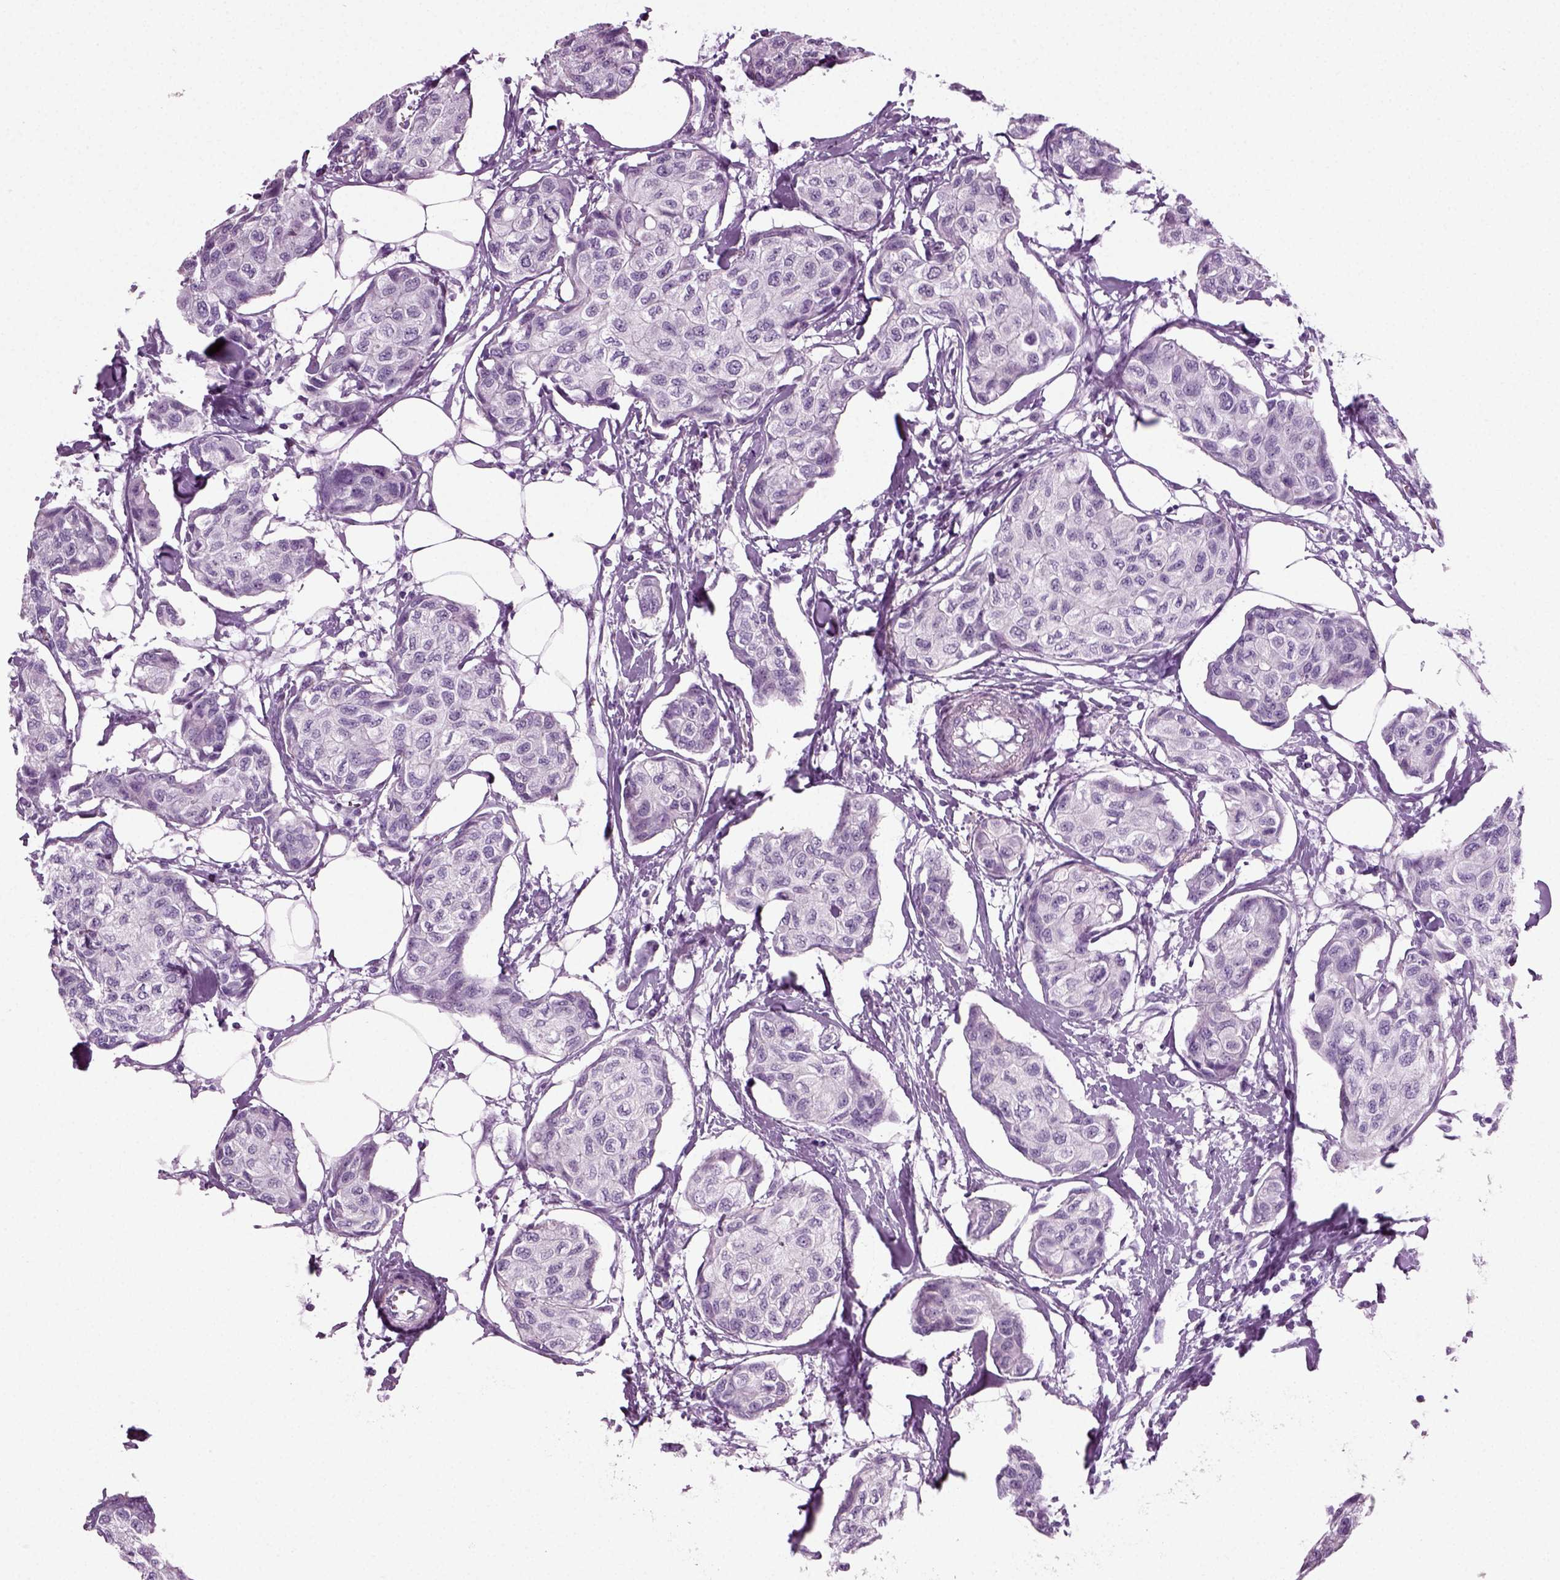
{"staining": {"intensity": "negative", "quantity": "none", "location": "none"}, "tissue": "breast cancer", "cell_type": "Tumor cells", "image_type": "cancer", "snomed": [{"axis": "morphology", "description": "Duct carcinoma"}, {"axis": "topography", "description": "Breast"}], "caption": "A photomicrograph of breast infiltrating ductal carcinoma stained for a protein reveals no brown staining in tumor cells.", "gene": "ZC2HC1C", "patient": {"sex": "female", "age": 80}}